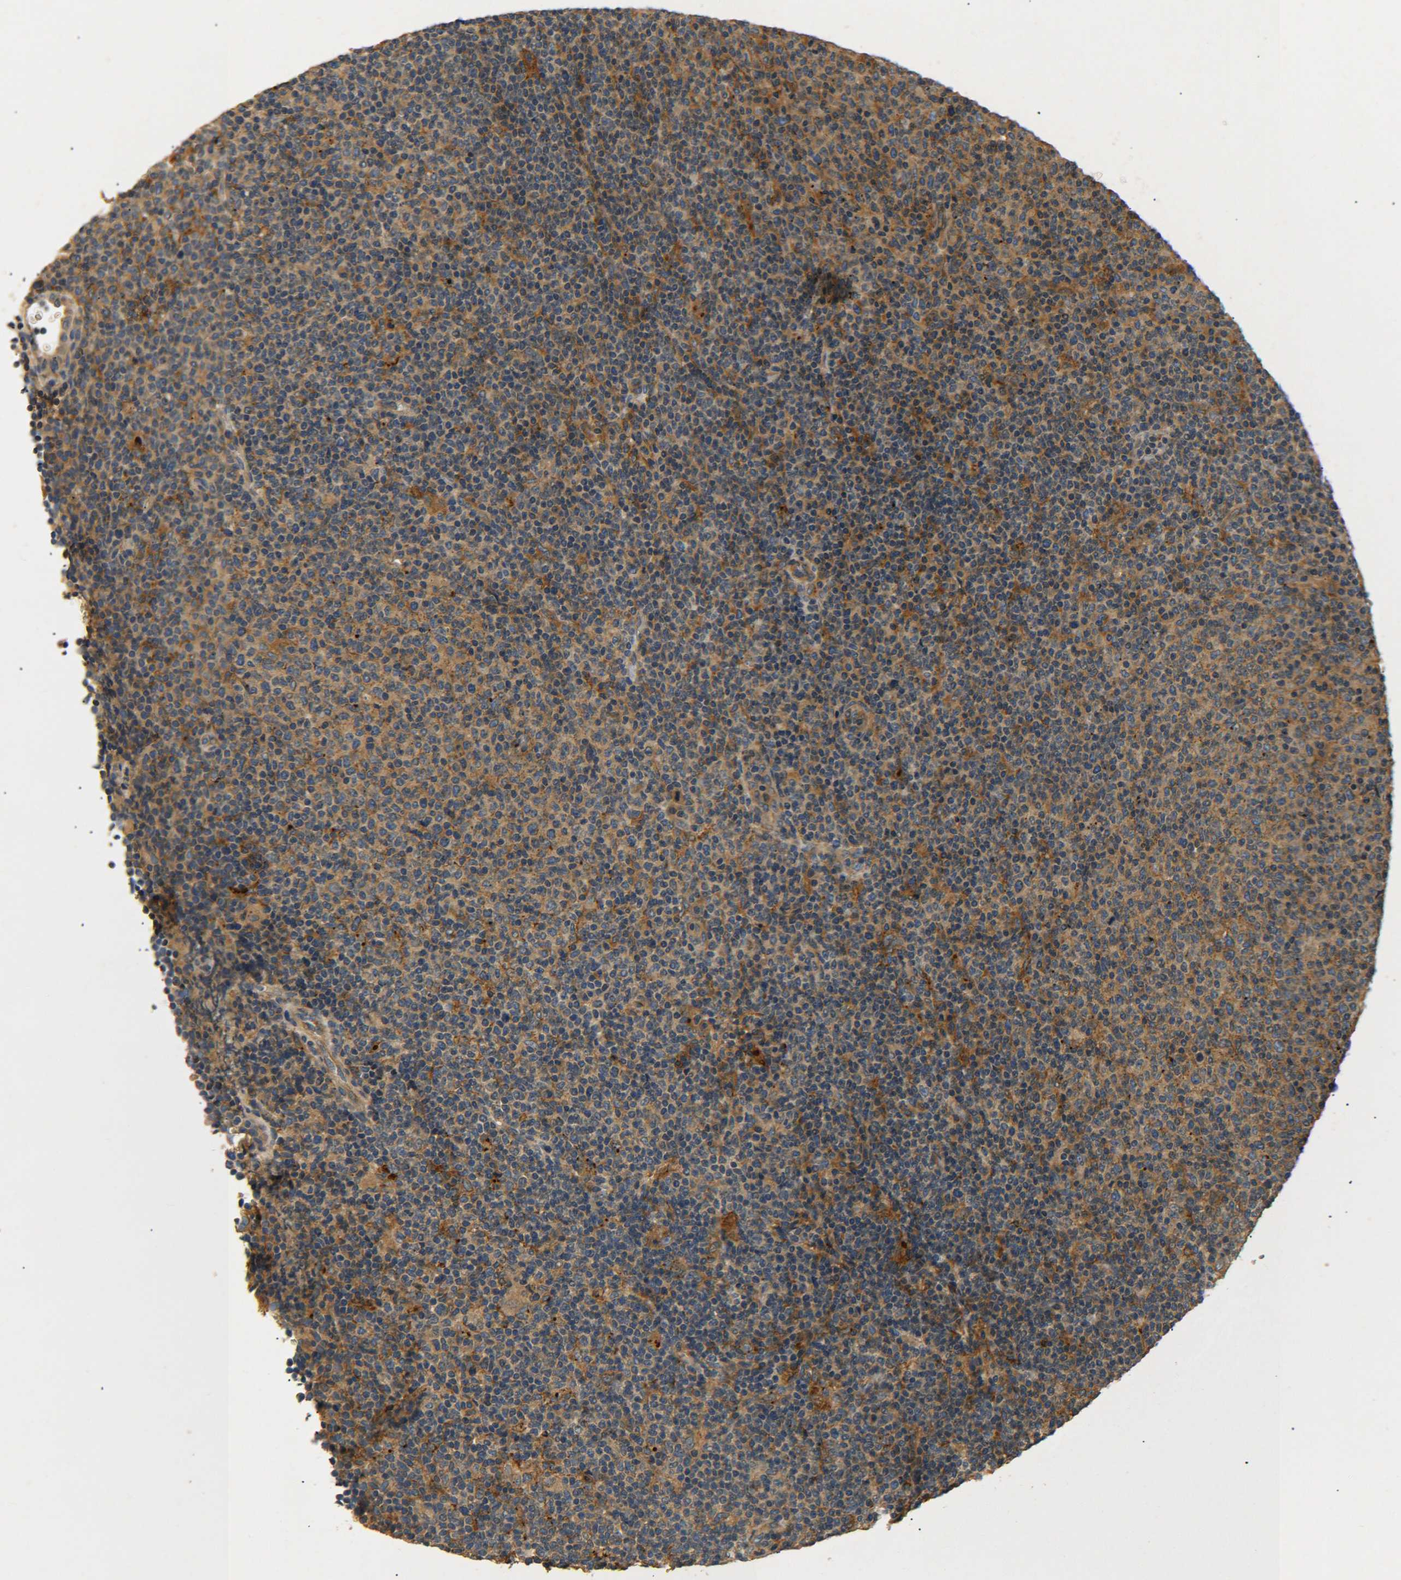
{"staining": {"intensity": "moderate", "quantity": ">75%", "location": "cytoplasmic/membranous"}, "tissue": "lymphoma", "cell_type": "Tumor cells", "image_type": "cancer", "snomed": [{"axis": "morphology", "description": "Malignant lymphoma, non-Hodgkin's type, Low grade"}, {"axis": "topography", "description": "Lymph node"}], "caption": "There is medium levels of moderate cytoplasmic/membranous positivity in tumor cells of lymphoma, as demonstrated by immunohistochemical staining (brown color).", "gene": "LRCH3", "patient": {"sex": "male", "age": 70}}